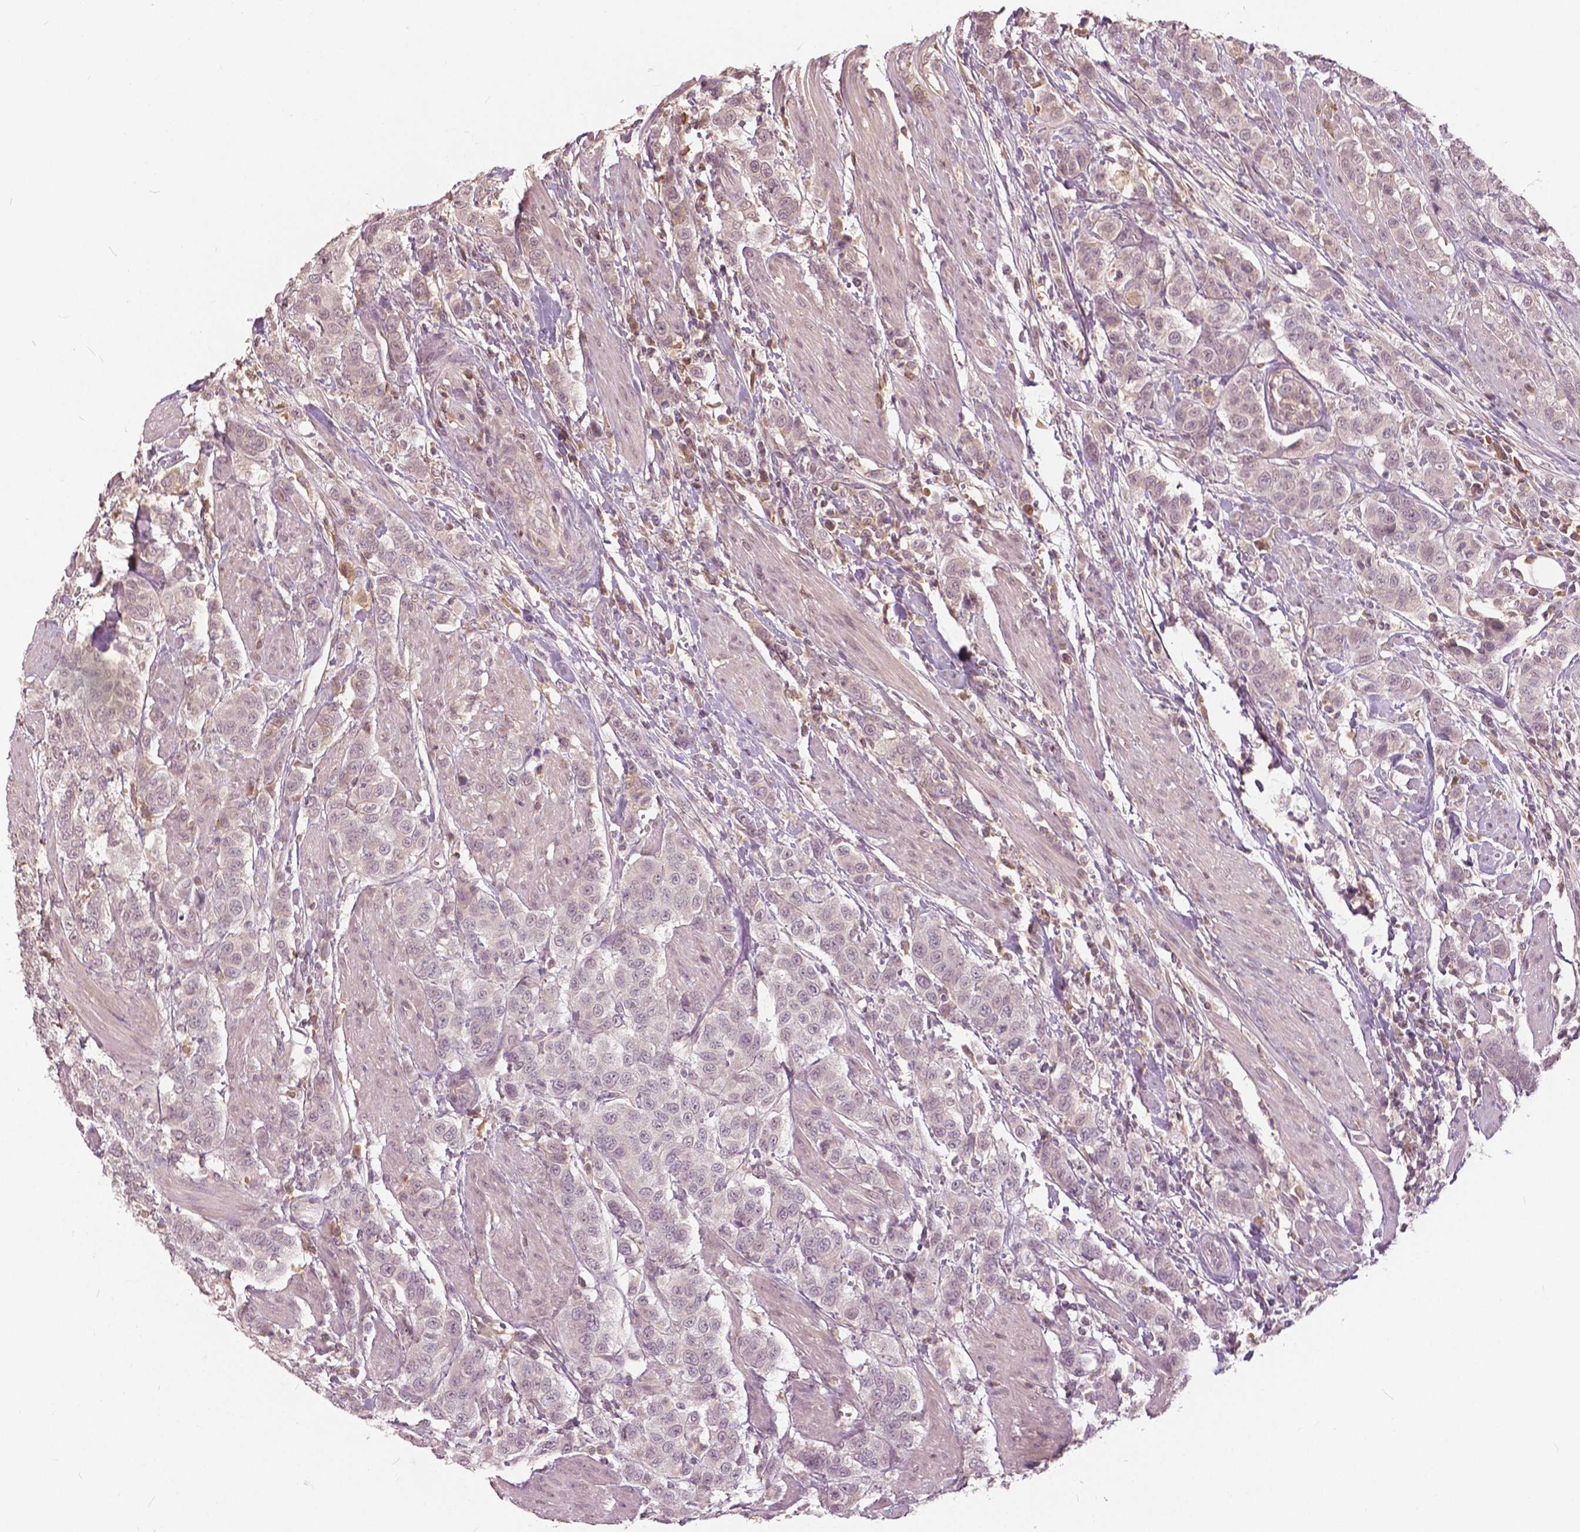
{"staining": {"intensity": "negative", "quantity": "none", "location": "none"}, "tissue": "urothelial cancer", "cell_type": "Tumor cells", "image_type": "cancer", "snomed": [{"axis": "morphology", "description": "Urothelial carcinoma, High grade"}, {"axis": "topography", "description": "Urinary bladder"}], "caption": "Urothelial cancer was stained to show a protein in brown. There is no significant positivity in tumor cells.", "gene": "ANGPTL4", "patient": {"sex": "female", "age": 58}}